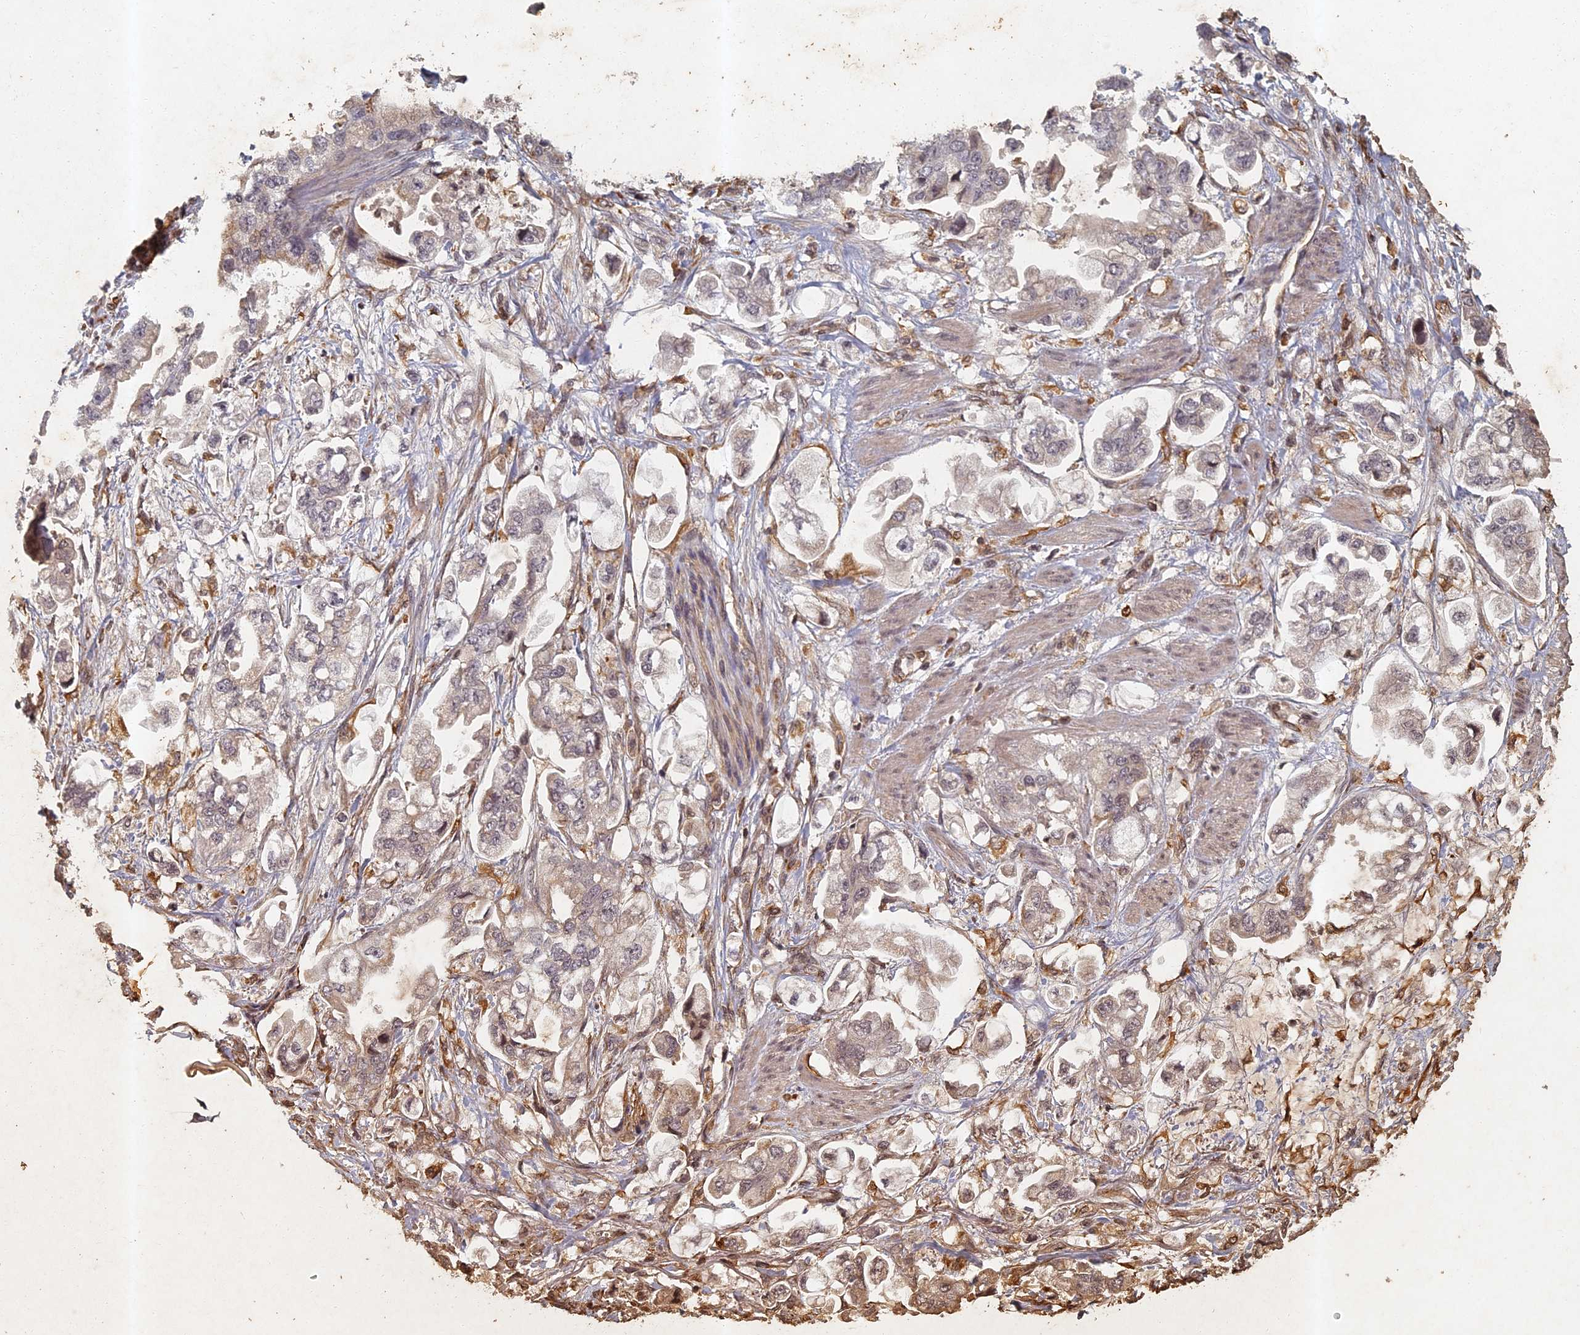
{"staining": {"intensity": "weak", "quantity": "<25%", "location": "cytoplasmic/membranous"}, "tissue": "stomach cancer", "cell_type": "Tumor cells", "image_type": "cancer", "snomed": [{"axis": "morphology", "description": "Adenocarcinoma, NOS"}, {"axis": "topography", "description": "Stomach"}], "caption": "Human stomach cancer stained for a protein using IHC exhibits no positivity in tumor cells.", "gene": "ABCB10", "patient": {"sex": "male", "age": 62}}